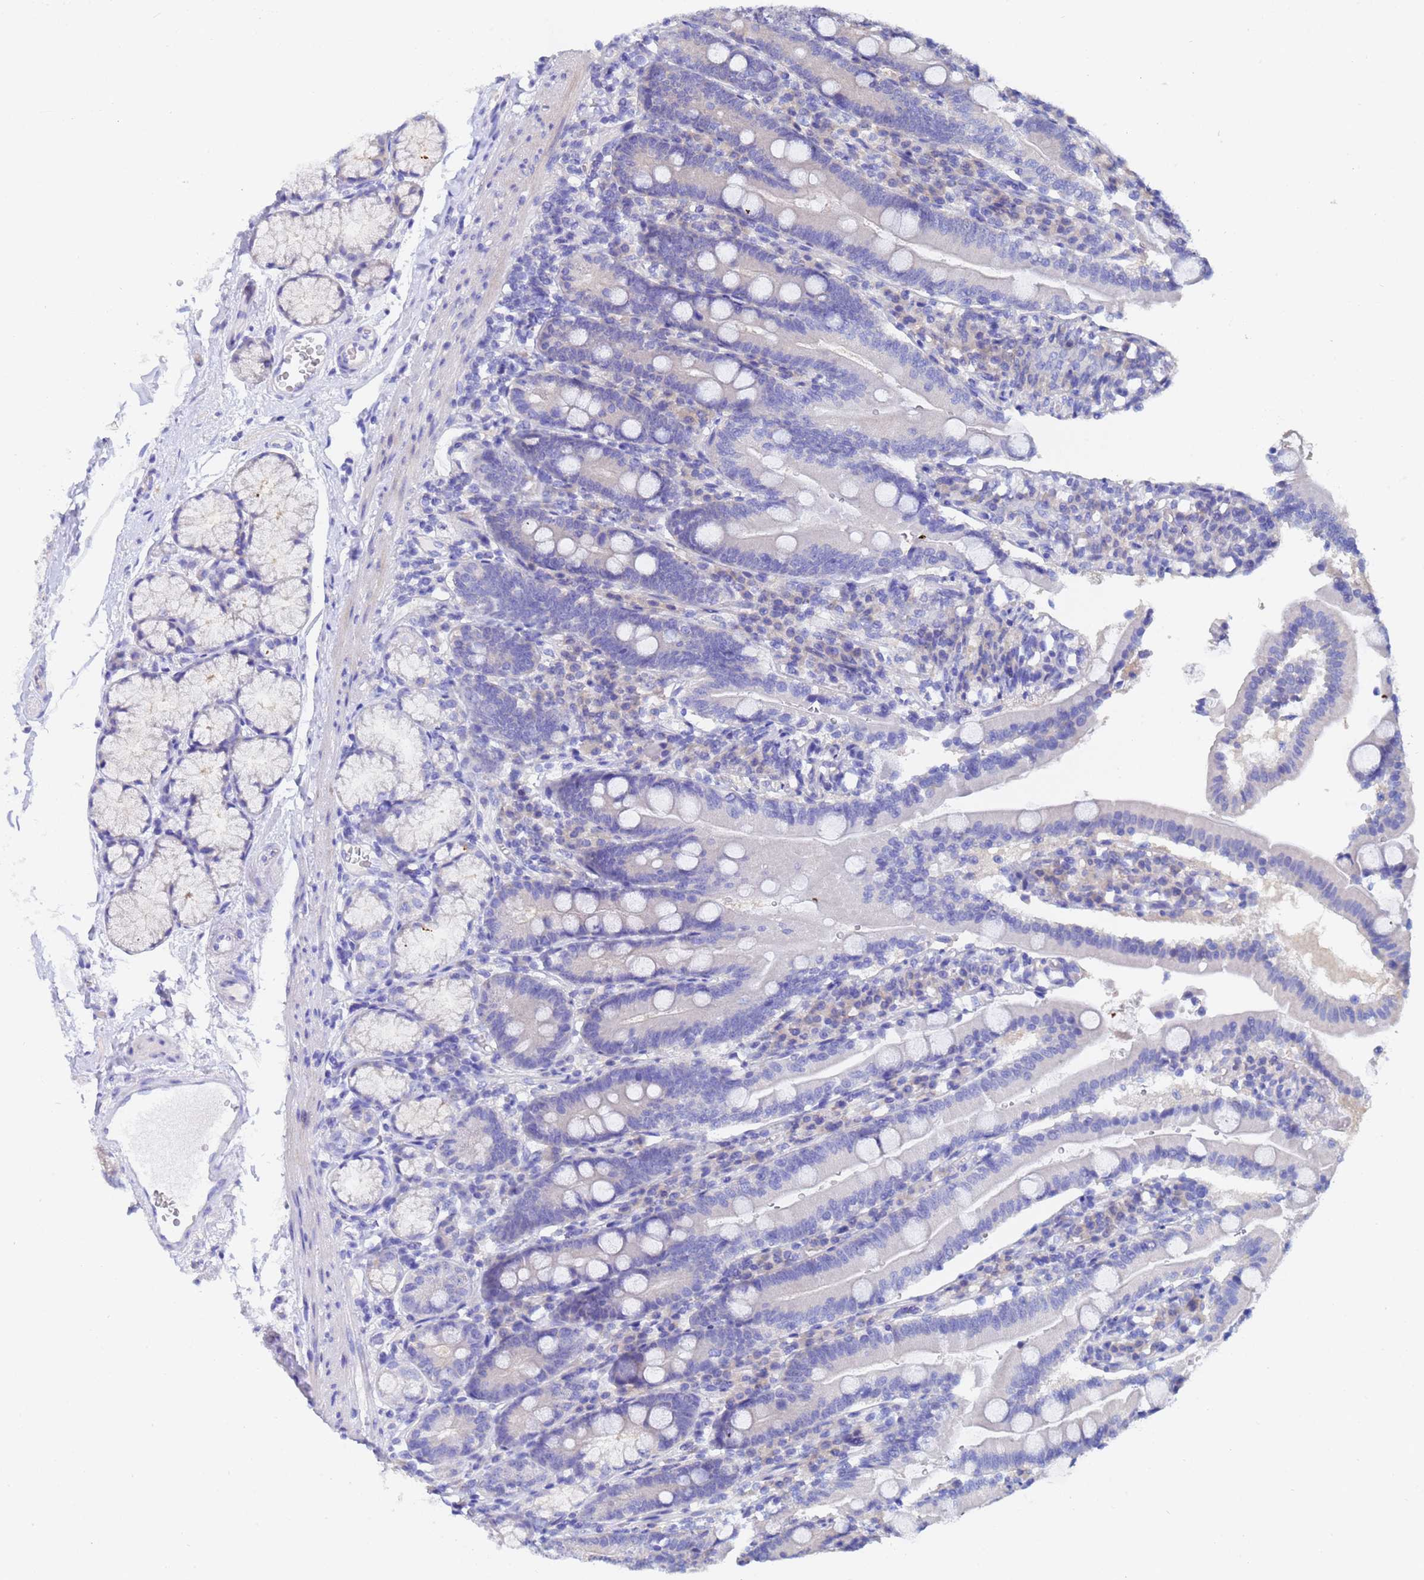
{"staining": {"intensity": "negative", "quantity": "none", "location": "none"}, "tissue": "duodenum", "cell_type": "Glandular cells", "image_type": "normal", "snomed": [{"axis": "morphology", "description": "Normal tissue, NOS"}, {"axis": "topography", "description": "Duodenum"}], "caption": "Glandular cells show no significant protein expression in unremarkable duodenum. The staining was performed using DAB to visualize the protein expression in brown, while the nuclei were stained in blue with hematoxylin (Magnification: 20x).", "gene": "UBE2O", "patient": {"sex": "female", "age": 67}}